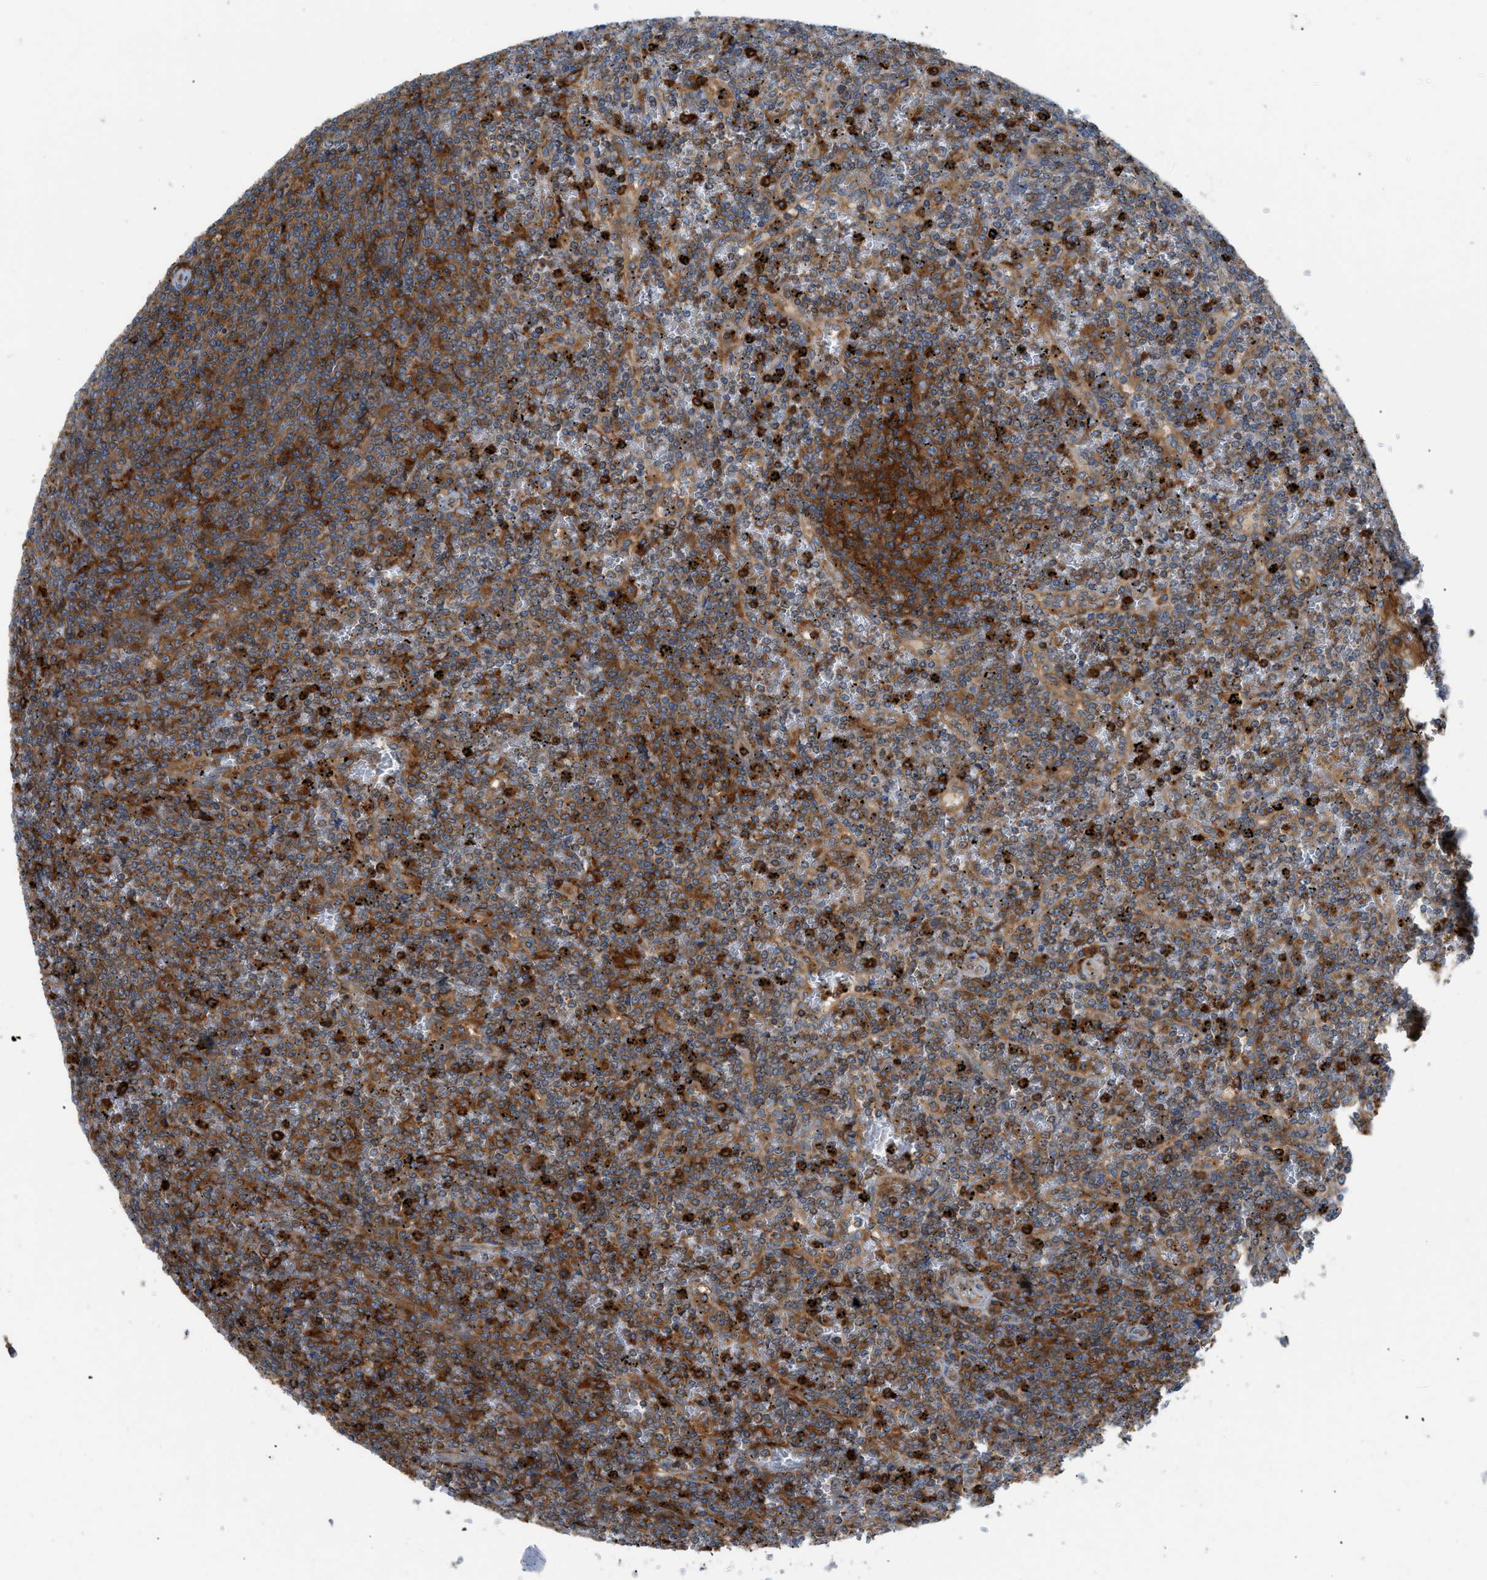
{"staining": {"intensity": "strong", "quantity": ">75%", "location": "cytoplasmic/membranous"}, "tissue": "lymphoma", "cell_type": "Tumor cells", "image_type": "cancer", "snomed": [{"axis": "morphology", "description": "Malignant lymphoma, non-Hodgkin's type, Low grade"}, {"axis": "topography", "description": "Spleen"}], "caption": "The image reveals immunohistochemical staining of low-grade malignant lymphoma, non-Hodgkin's type. There is strong cytoplasmic/membranous positivity is appreciated in about >75% of tumor cells.", "gene": "GPAT4", "patient": {"sex": "female", "age": 19}}